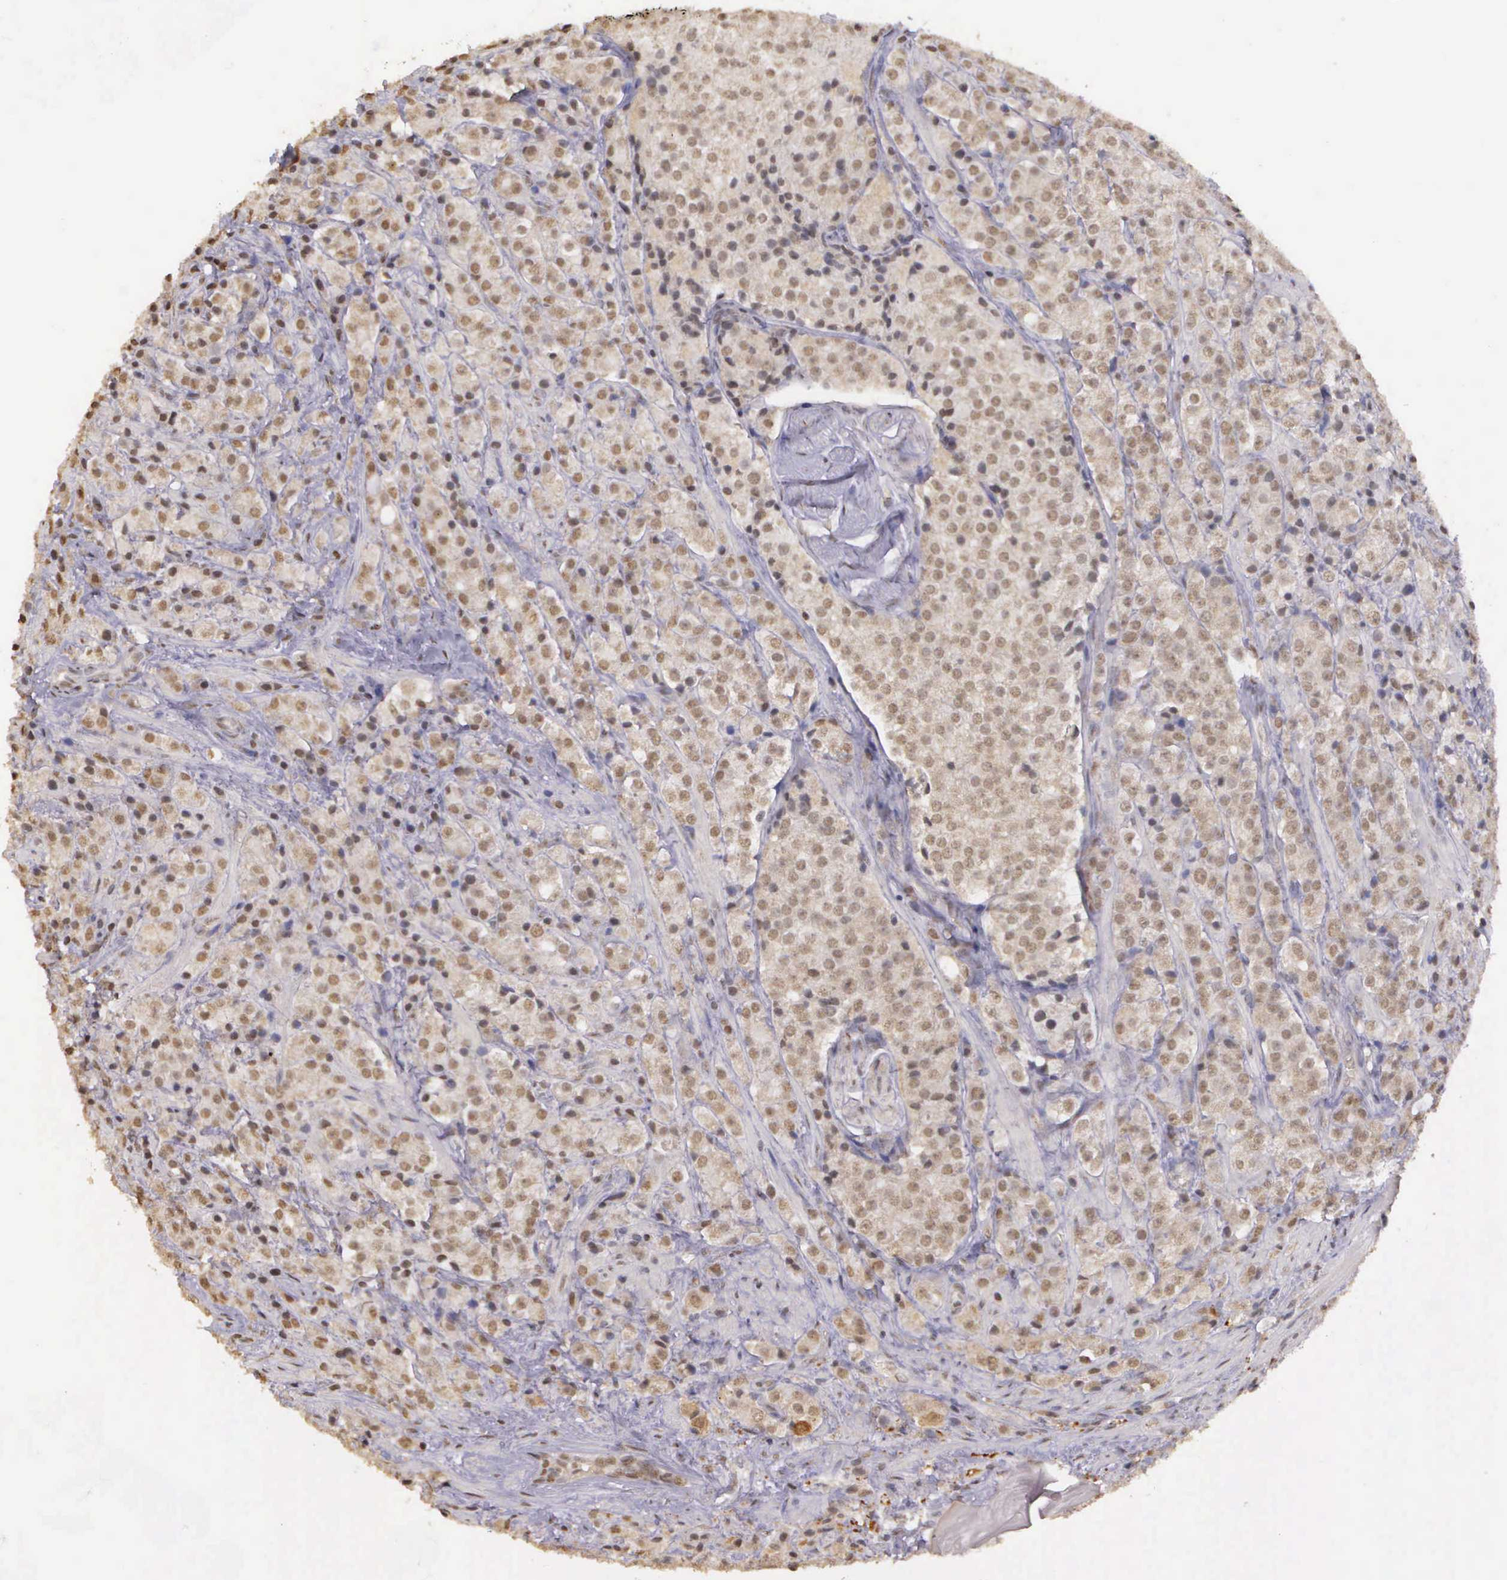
{"staining": {"intensity": "weak", "quantity": ">75%", "location": "nuclear"}, "tissue": "prostate cancer", "cell_type": "Tumor cells", "image_type": "cancer", "snomed": [{"axis": "morphology", "description": "Adenocarcinoma, Medium grade"}, {"axis": "topography", "description": "Prostate"}], "caption": "Immunohistochemistry (DAB (3,3'-diaminobenzidine)) staining of human prostate cancer (adenocarcinoma (medium-grade)) exhibits weak nuclear protein expression in approximately >75% of tumor cells.", "gene": "ARMCX5", "patient": {"sex": "male", "age": 70}}